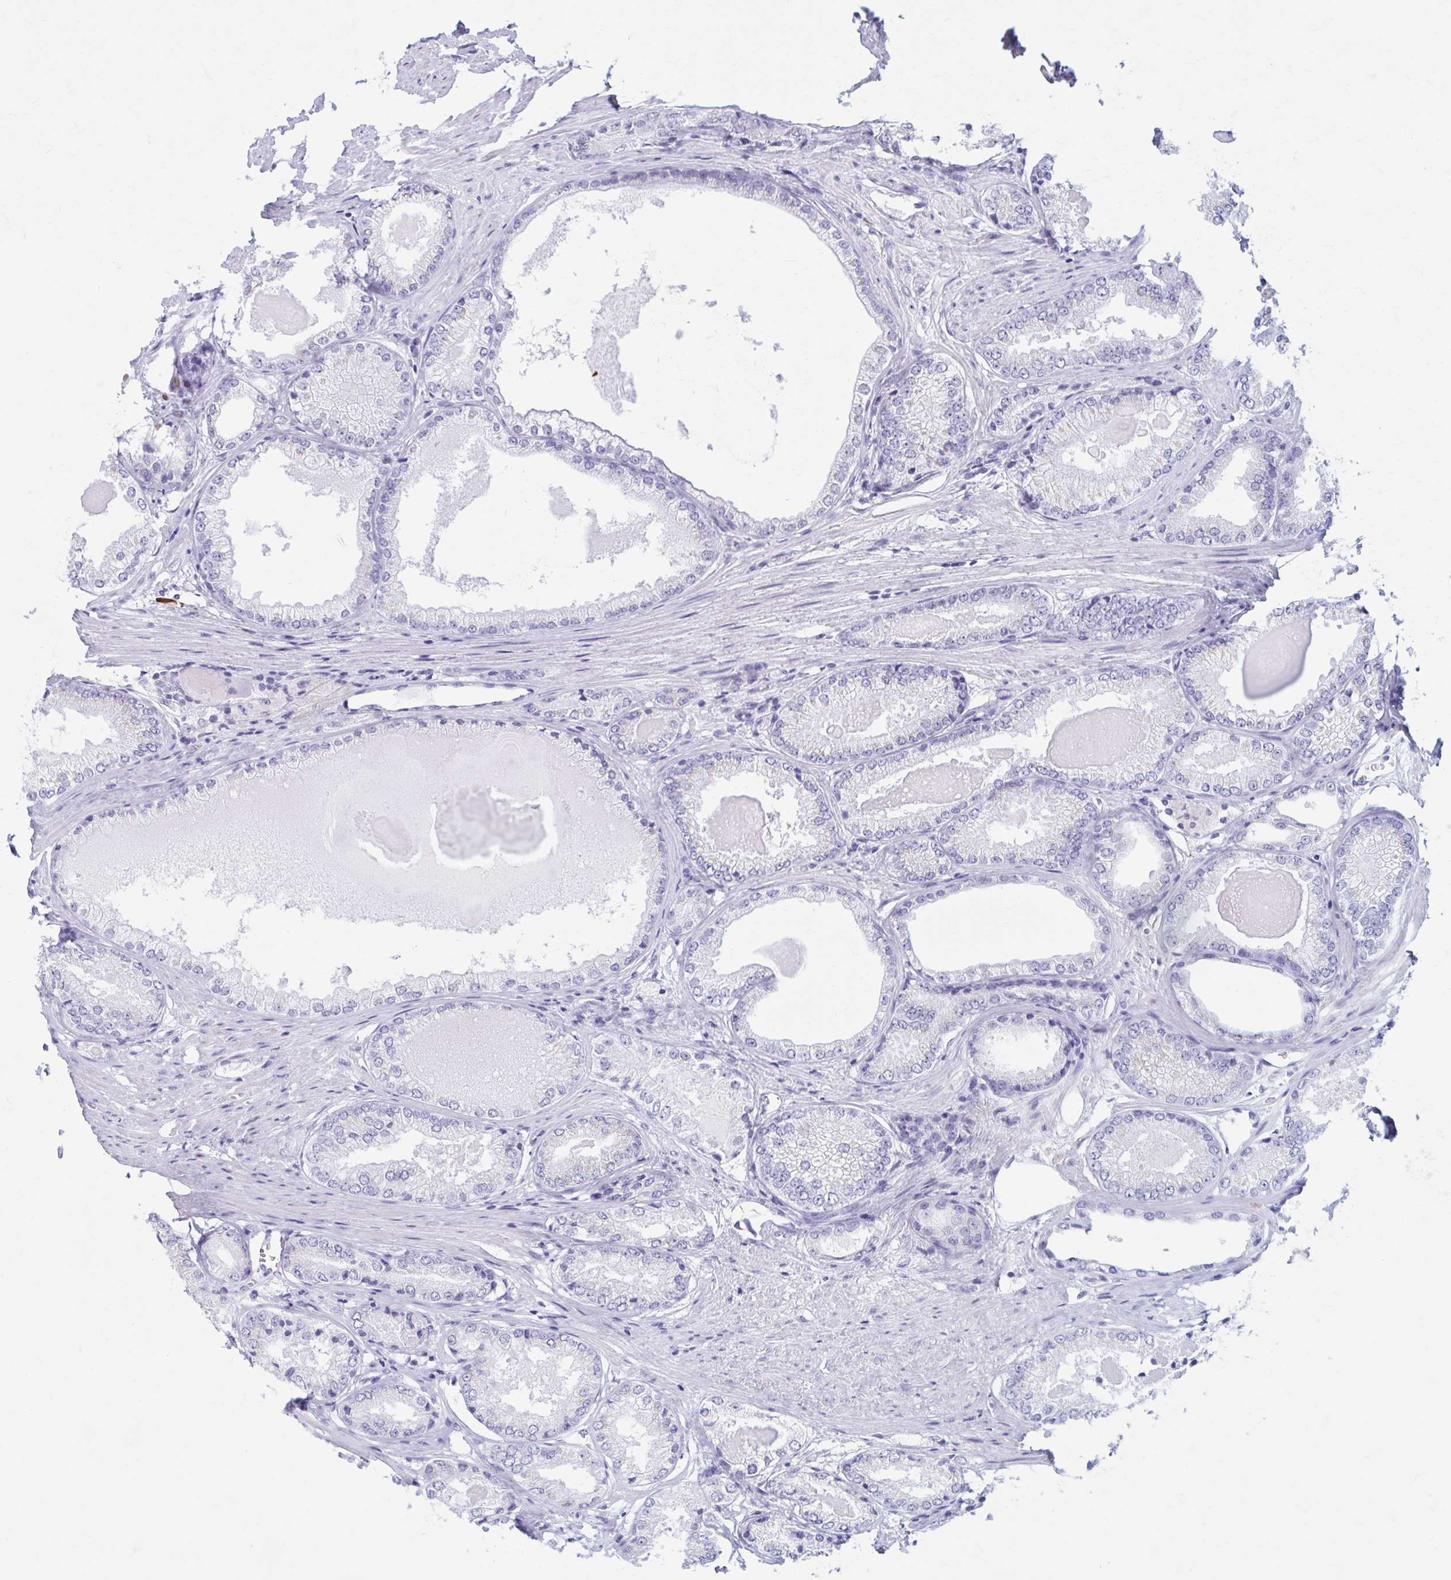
{"staining": {"intensity": "weak", "quantity": "<25%", "location": "cytoplasmic/membranous"}, "tissue": "prostate cancer", "cell_type": "Tumor cells", "image_type": "cancer", "snomed": [{"axis": "morphology", "description": "Adenocarcinoma, NOS"}, {"axis": "morphology", "description": "Adenocarcinoma, Low grade"}, {"axis": "topography", "description": "Prostate"}], "caption": "Tumor cells are negative for brown protein staining in prostate adenocarcinoma.", "gene": "KCNE2", "patient": {"sex": "male", "age": 68}}